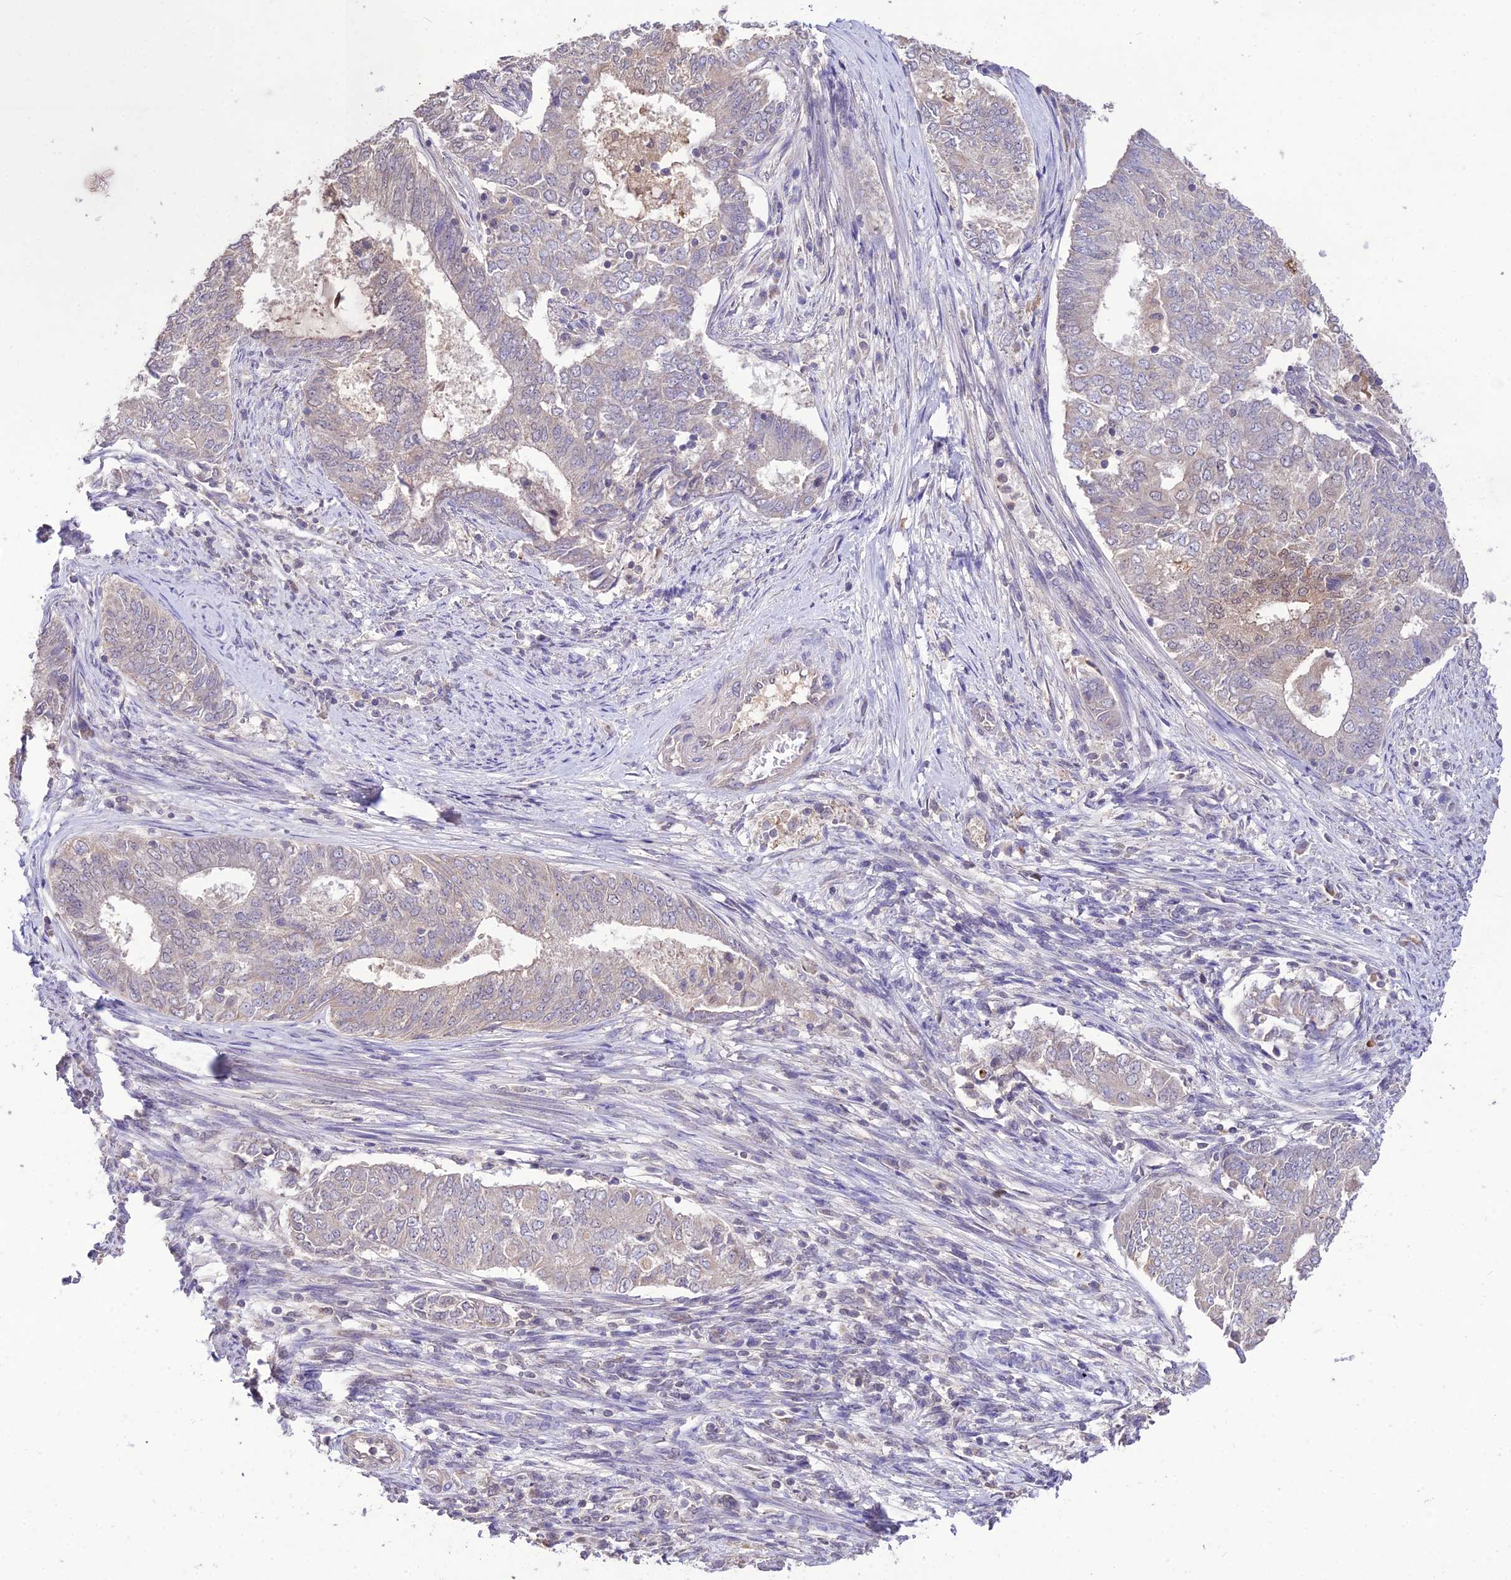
{"staining": {"intensity": "moderate", "quantity": "<25%", "location": "cytoplasmic/membranous,nuclear"}, "tissue": "endometrial cancer", "cell_type": "Tumor cells", "image_type": "cancer", "snomed": [{"axis": "morphology", "description": "Adenocarcinoma, NOS"}, {"axis": "topography", "description": "Endometrium"}], "caption": "The image reveals immunohistochemical staining of endometrial cancer. There is moderate cytoplasmic/membranous and nuclear expression is appreciated in approximately <25% of tumor cells.", "gene": "PGK1", "patient": {"sex": "female", "age": 62}}